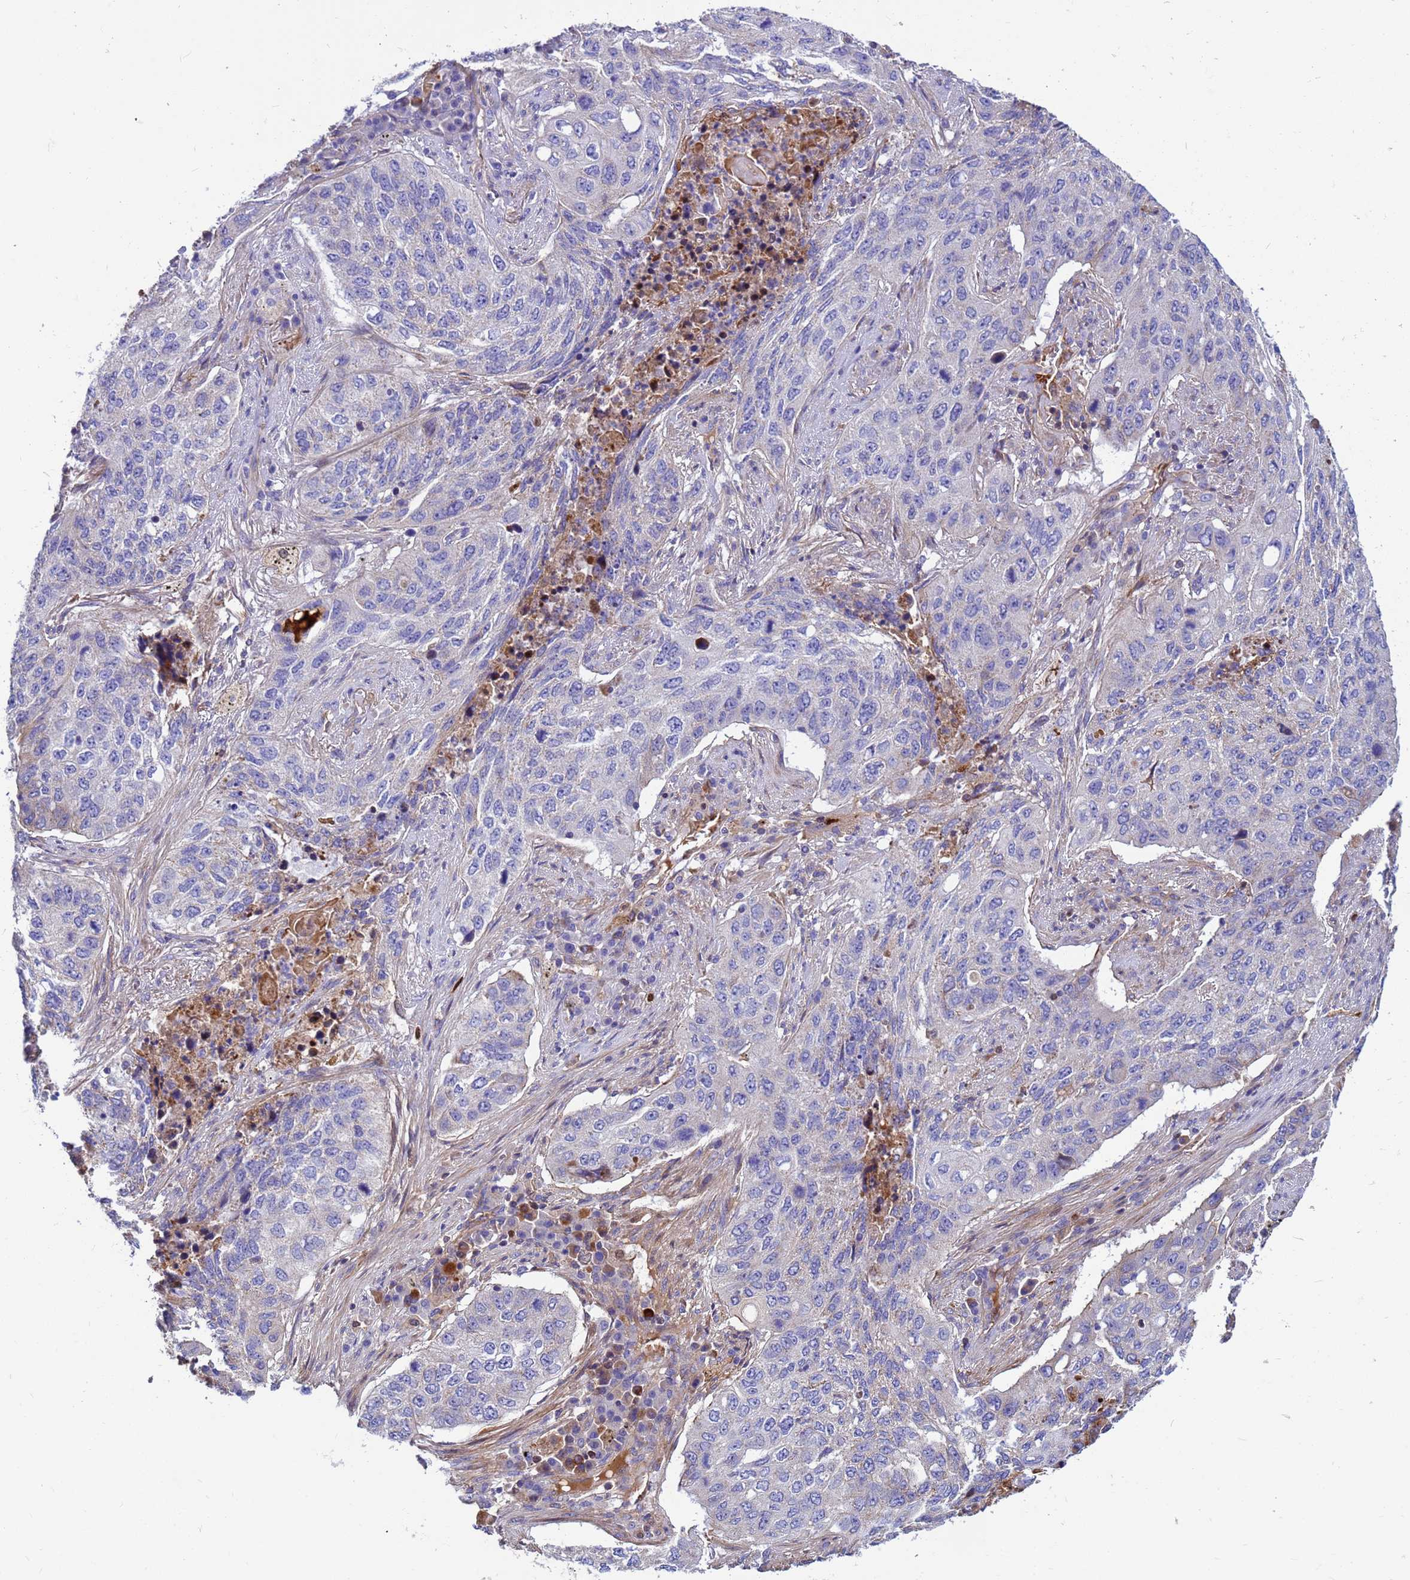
{"staining": {"intensity": "negative", "quantity": "none", "location": "none"}, "tissue": "lung cancer", "cell_type": "Tumor cells", "image_type": "cancer", "snomed": [{"axis": "morphology", "description": "Squamous cell carcinoma, NOS"}, {"axis": "topography", "description": "Lung"}], "caption": "Immunohistochemistry histopathology image of neoplastic tissue: lung cancer stained with DAB (3,3'-diaminobenzidine) demonstrates no significant protein staining in tumor cells. (DAB (3,3'-diaminobenzidine) immunohistochemistry (IHC), high magnification).", "gene": "CRHBP", "patient": {"sex": "female", "age": 63}}